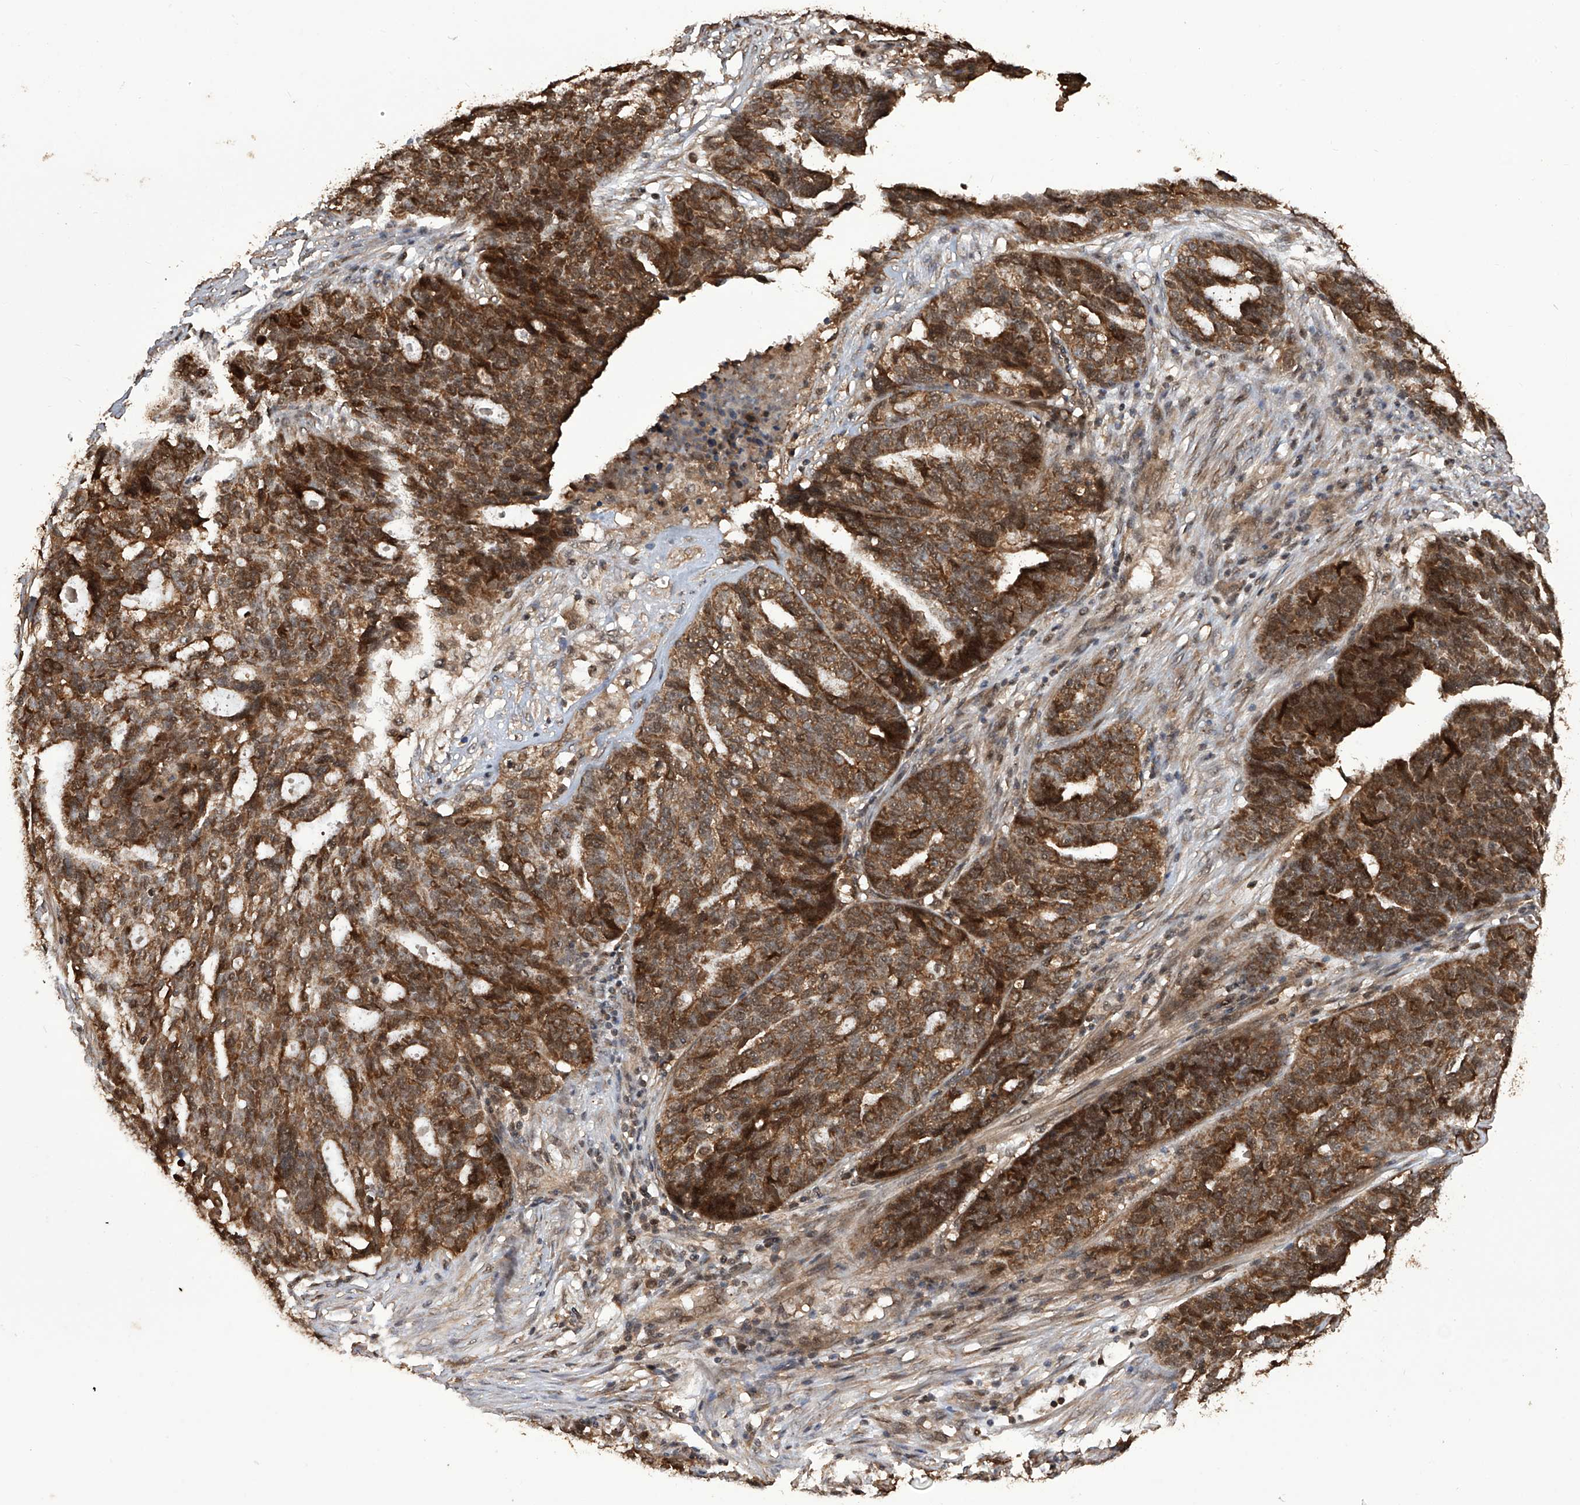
{"staining": {"intensity": "moderate", "quantity": ">75%", "location": "cytoplasmic/membranous,nuclear"}, "tissue": "ovarian cancer", "cell_type": "Tumor cells", "image_type": "cancer", "snomed": [{"axis": "morphology", "description": "Cystadenocarcinoma, serous, NOS"}, {"axis": "topography", "description": "Ovary"}], "caption": "IHC of human ovarian cancer (serous cystadenocarcinoma) reveals medium levels of moderate cytoplasmic/membranous and nuclear expression in approximately >75% of tumor cells.", "gene": "LYSMD4", "patient": {"sex": "female", "age": 59}}